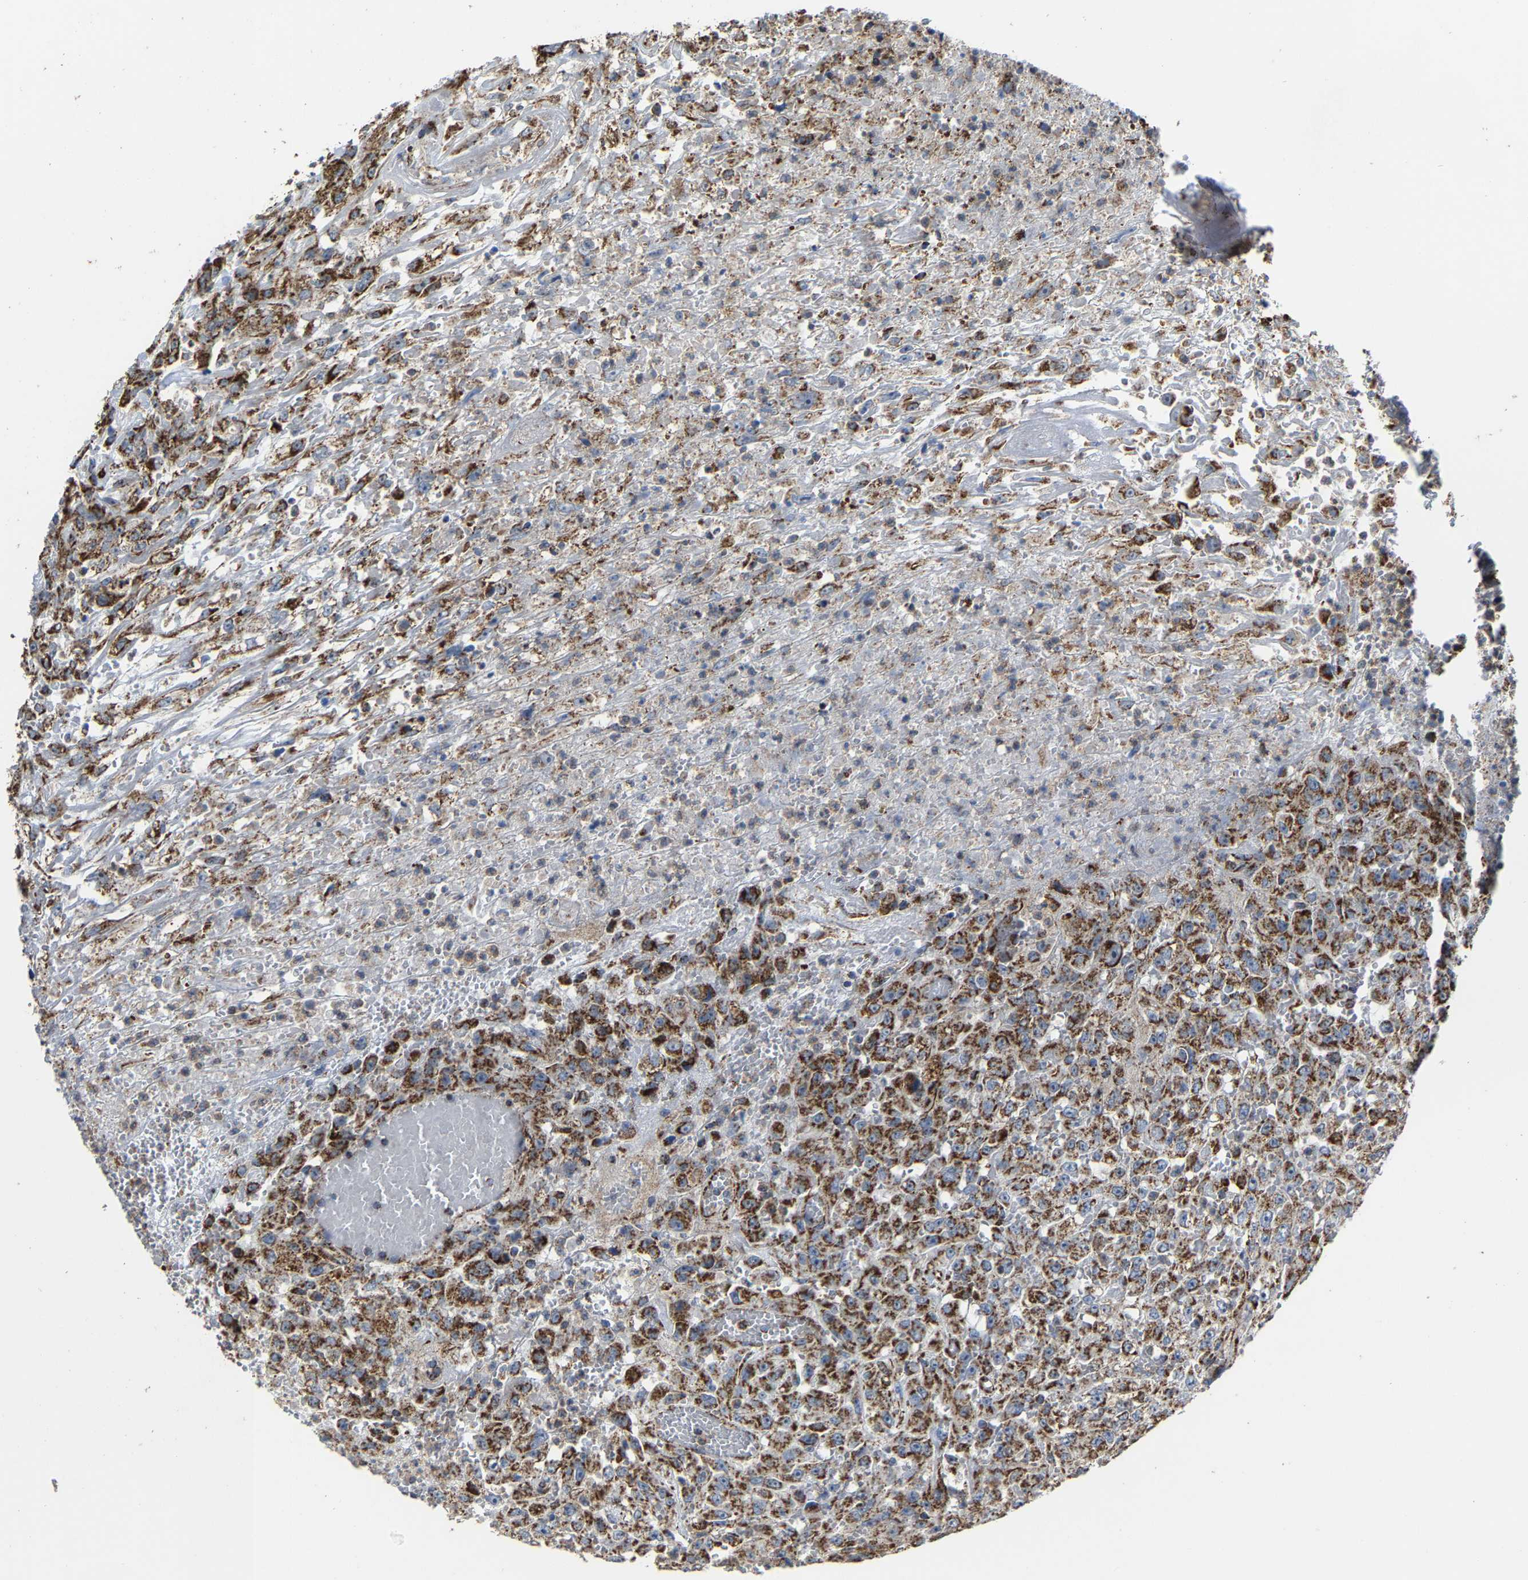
{"staining": {"intensity": "moderate", "quantity": ">75%", "location": "cytoplasmic/membranous"}, "tissue": "urothelial cancer", "cell_type": "Tumor cells", "image_type": "cancer", "snomed": [{"axis": "morphology", "description": "Urothelial carcinoma, High grade"}, {"axis": "topography", "description": "Urinary bladder"}], "caption": "IHC of human high-grade urothelial carcinoma shows medium levels of moderate cytoplasmic/membranous expression in about >75% of tumor cells.", "gene": "NDUFV3", "patient": {"sex": "male", "age": 46}}